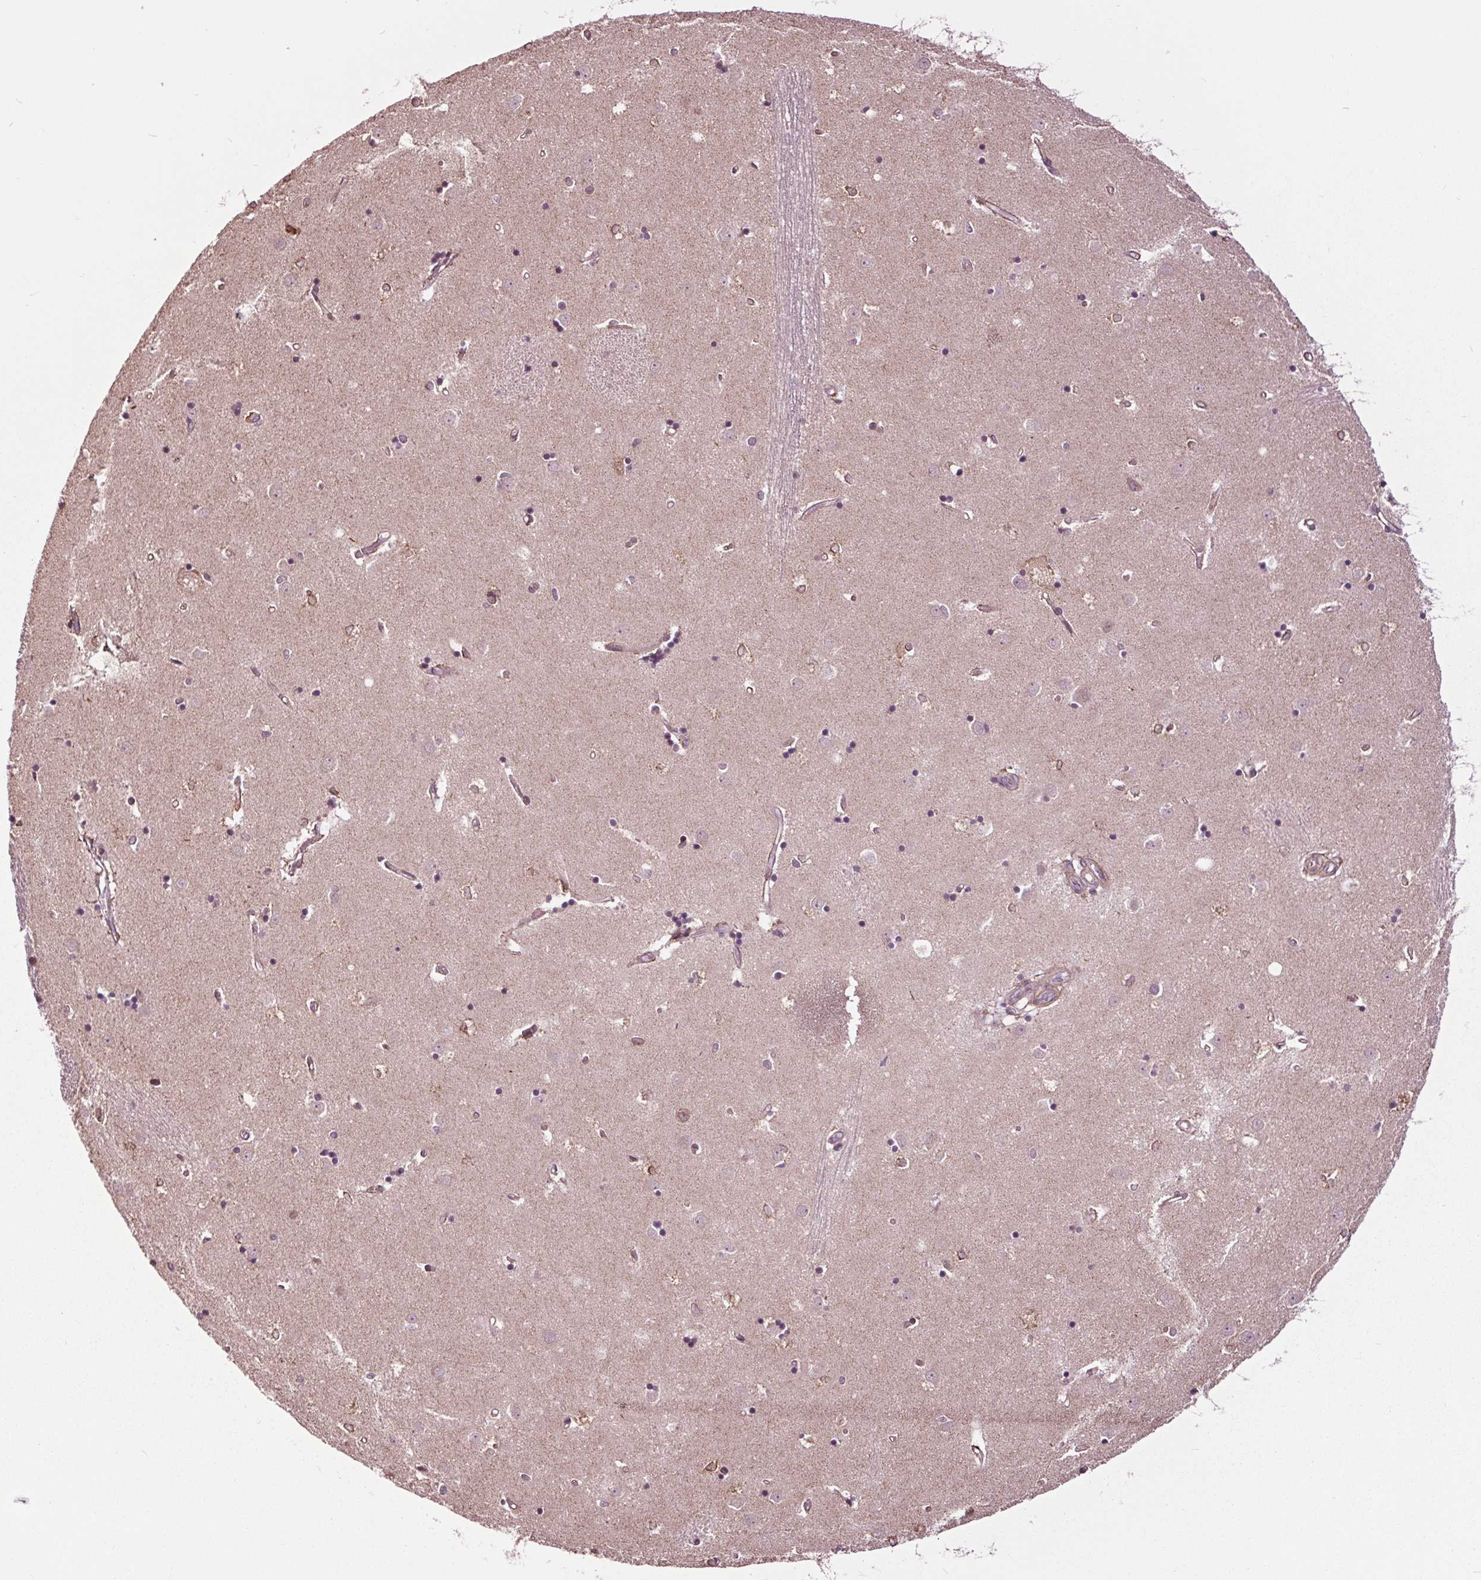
{"staining": {"intensity": "moderate", "quantity": "<25%", "location": "cytoplasmic/membranous"}, "tissue": "caudate", "cell_type": "Glial cells", "image_type": "normal", "snomed": [{"axis": "morphology", "description": "Normal tissue, NOS"}, {"axis": "topography", "description": "Lateral ventricle wall"}], "caption": "Immunohistochemistry photomicrograph of unremarkable caudate: caudate stained using immunohistochemistry reveals low levels of moderate protein expression localized specifically in the cytoplasmic/membranous of glial cells, appearing as a cytoplasmic/membranous brown color.", "gene": "HAUS5", "patient": {"sex": "male", "age": 54}}